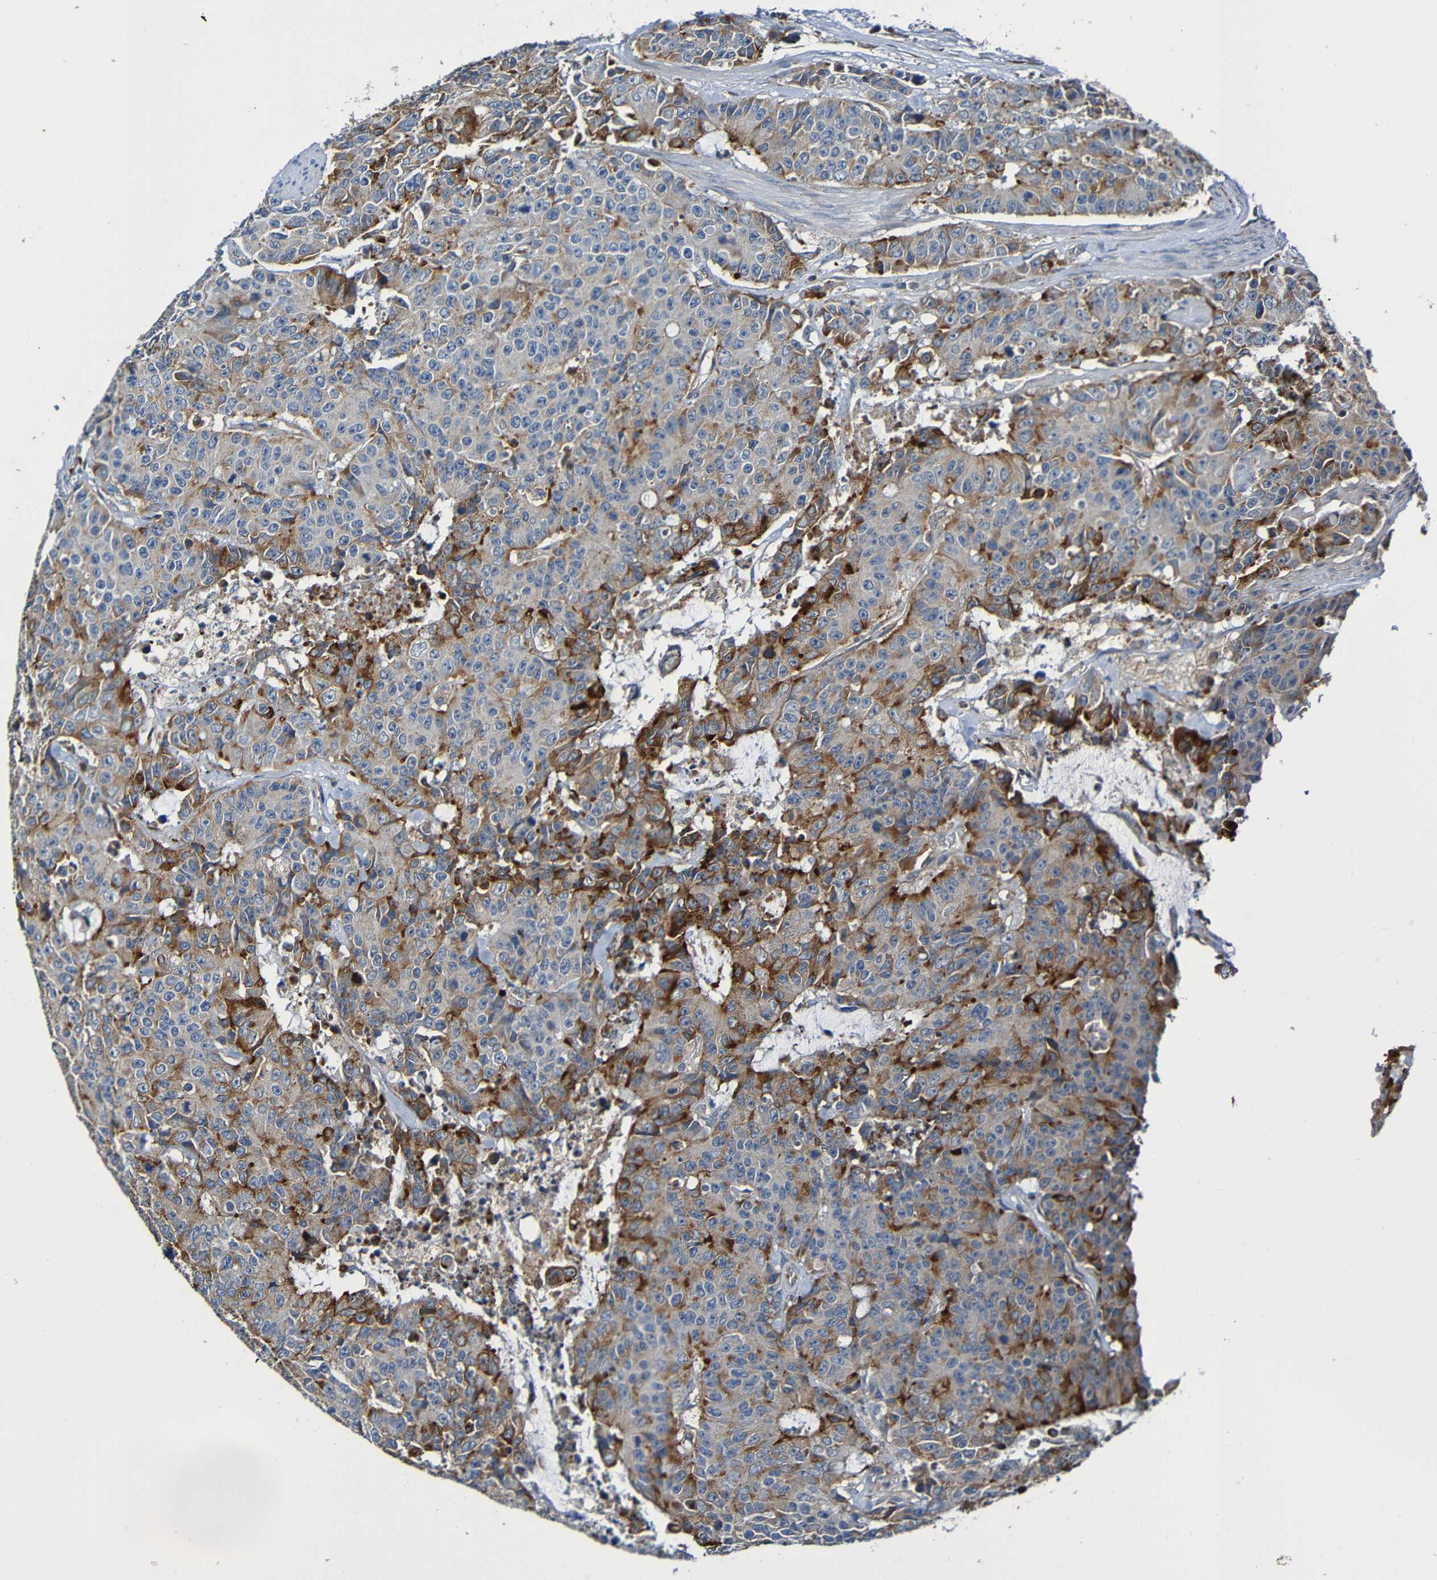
{"staining": {"intensity": "moderate", "quantity": "25%-75%", "location": "cytoplasmic/membranous"}, "tissue": "colorectal cancer", "cell_type": "Tumor cells", "image_type": "cancer", "snomed": [{"axis": "morphology", "description": "Adenocarcinoma, NOS"}, {"axis": "topography", "description": "Colon"}], "caption": "Adenocarcinoma (colorectal) stained with a brown dye displays moderate cytoplasmic/membranous positive staining in about 25%-75% of tumor cells.", "gene": "ADAM15", "patient": {"sex": "female", "age": 86}}